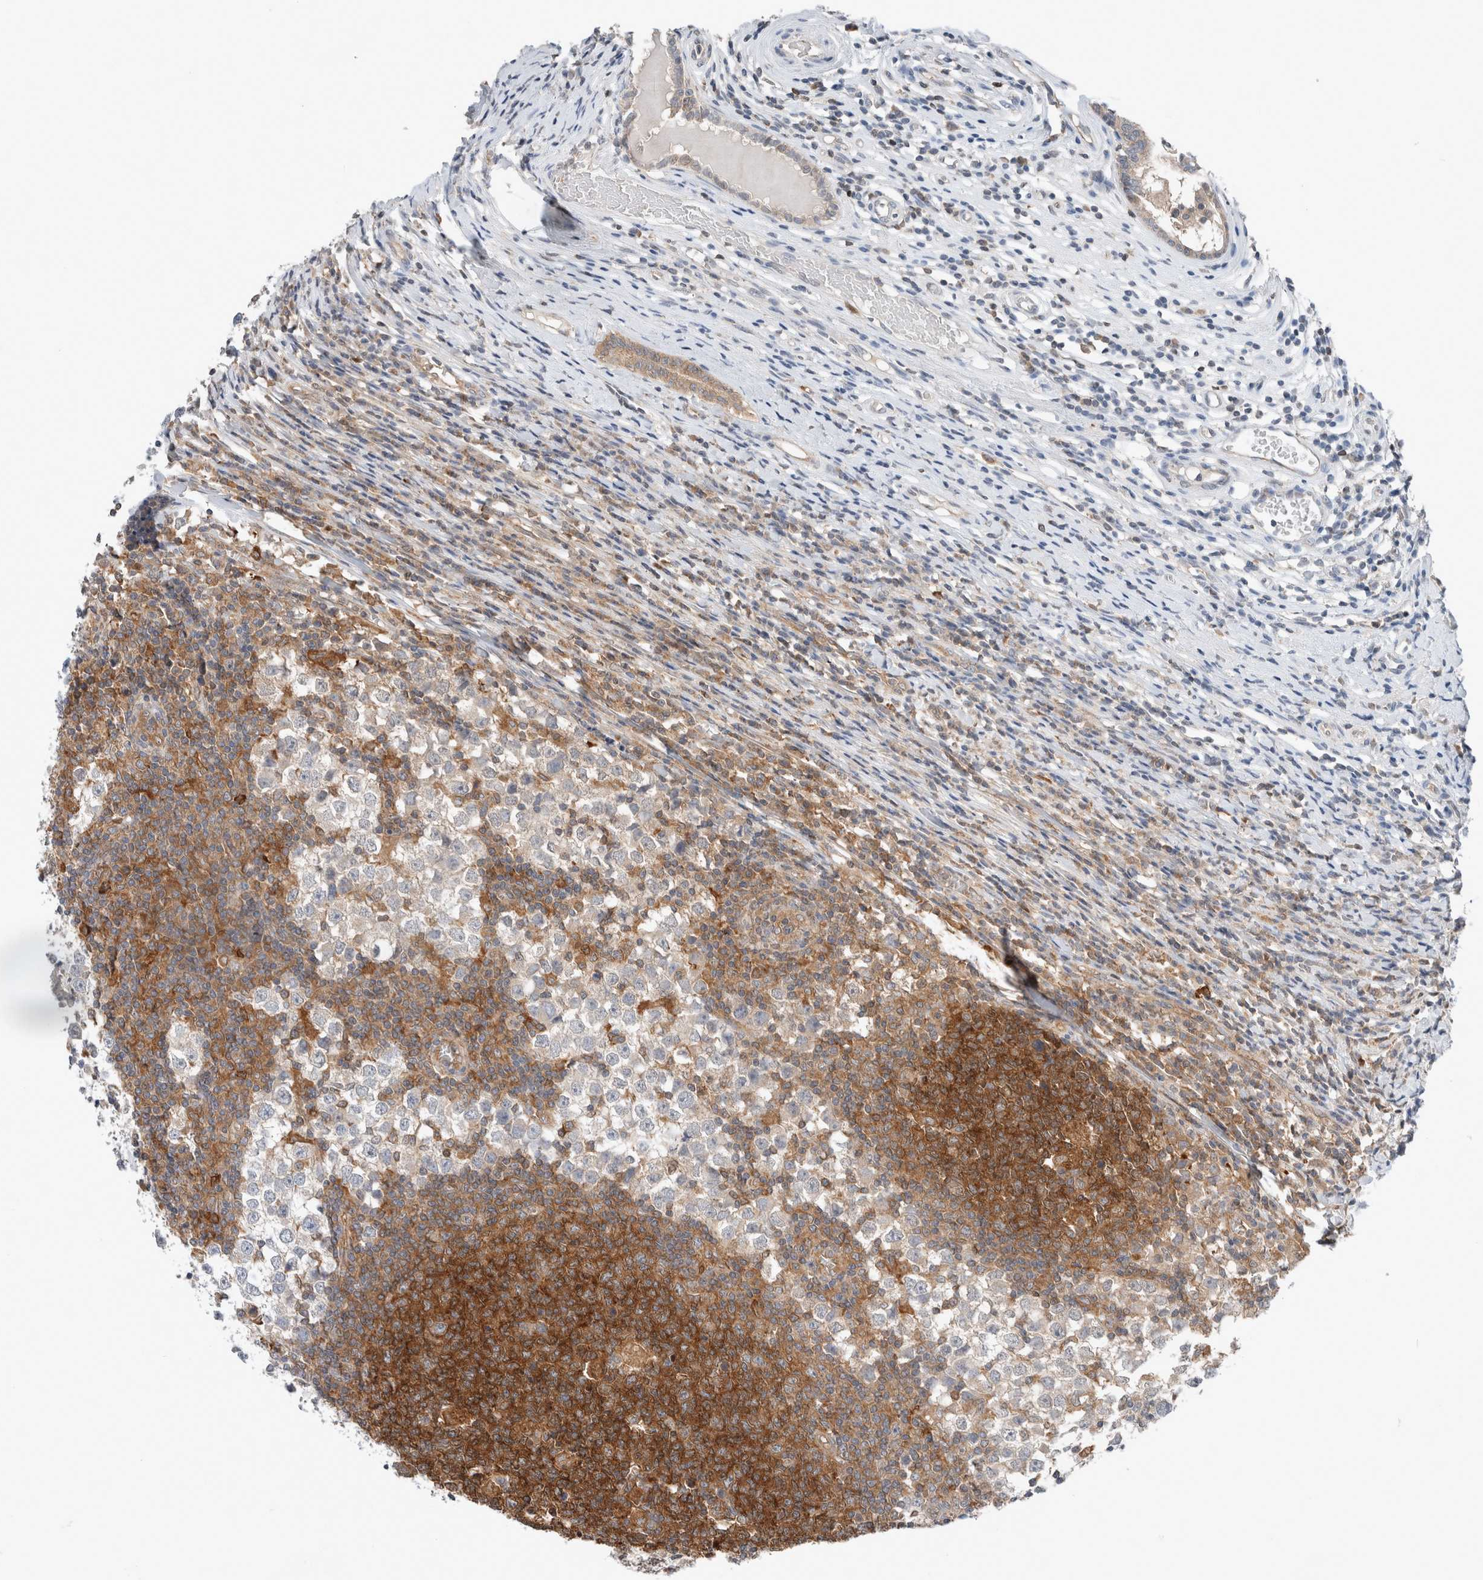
{"staining": {"intensity": "negative", "quantity": "none", "location": "none"}, "tissue": "testis cancer", "cell_type": "Tumor cells", "image_type": "cancer", "snomed": [{"axis": "morphology", "description": "Seminoma, NOS"}, {"axis": "topography", "description": "Testis"}], "caption": "High power microscopy photomicrograph of an immunohistochemistry photomicrograph of seminoma (testis), revealing no significant positivity in tumor cells.", "gene": "XPNPEP1", "patient": {"sex": "male", "age": 65}}